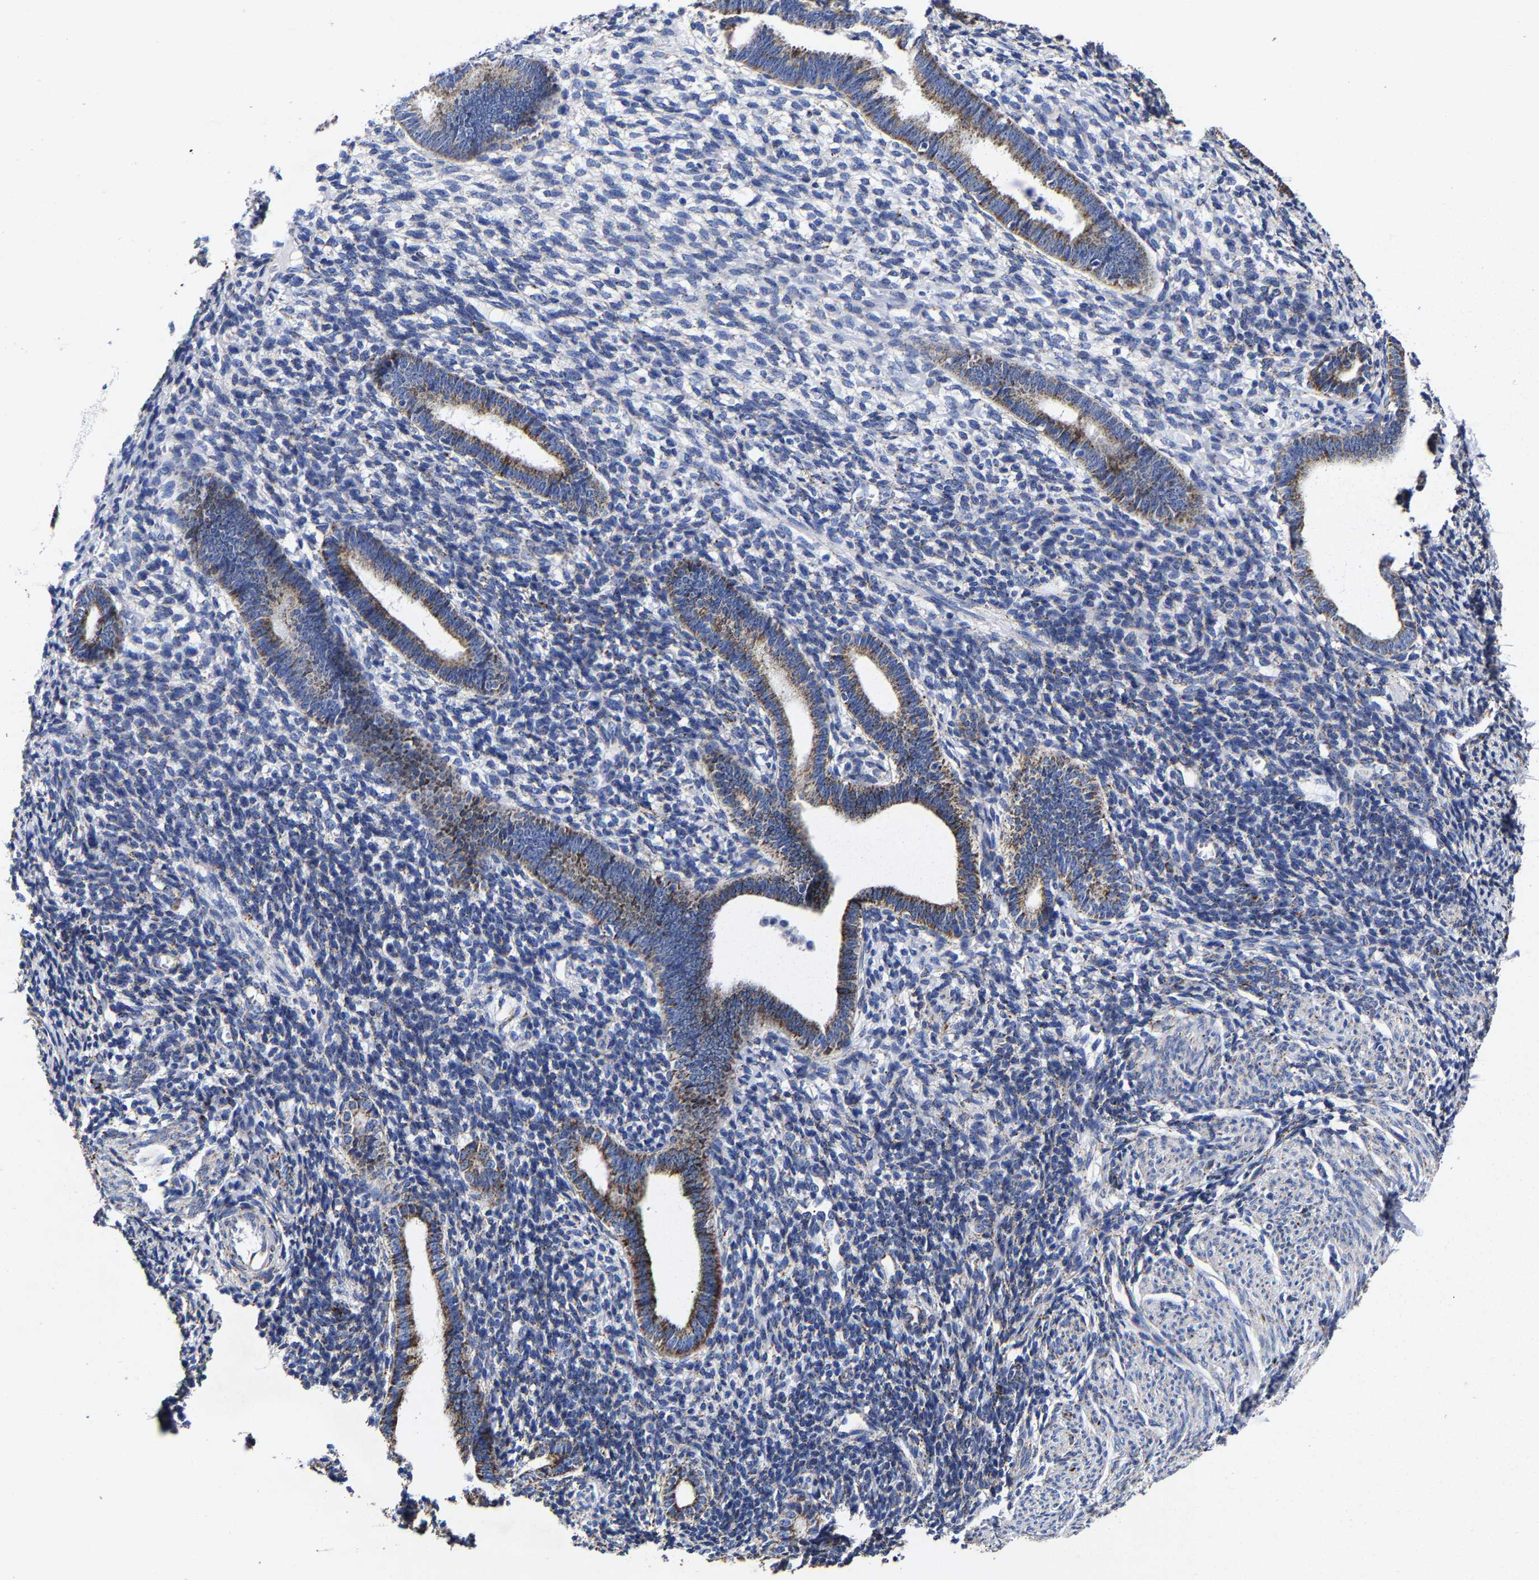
{"staining": {"intensity": "negative", "quantity": "none", "location": "none"}, "tissue": "endometrium", "cell_type": "Cells in endometrial stroma", "image_type": "normal", "snomed": [{"axis": "morphology", "description": "Normal tissue, NOS"}, {"axis": "morphology", "description": "Adenocarcinoma, NOS"}, {"axis": "topography", "description": "Endometrium"}], "caption": "This is an immunohistochemistry (IHC) histopathology image of benign endometrium. There is no expression in cells in endometrial stroma.", "gene": "AASS", "patient": {"sex": "female", "age": 57}}